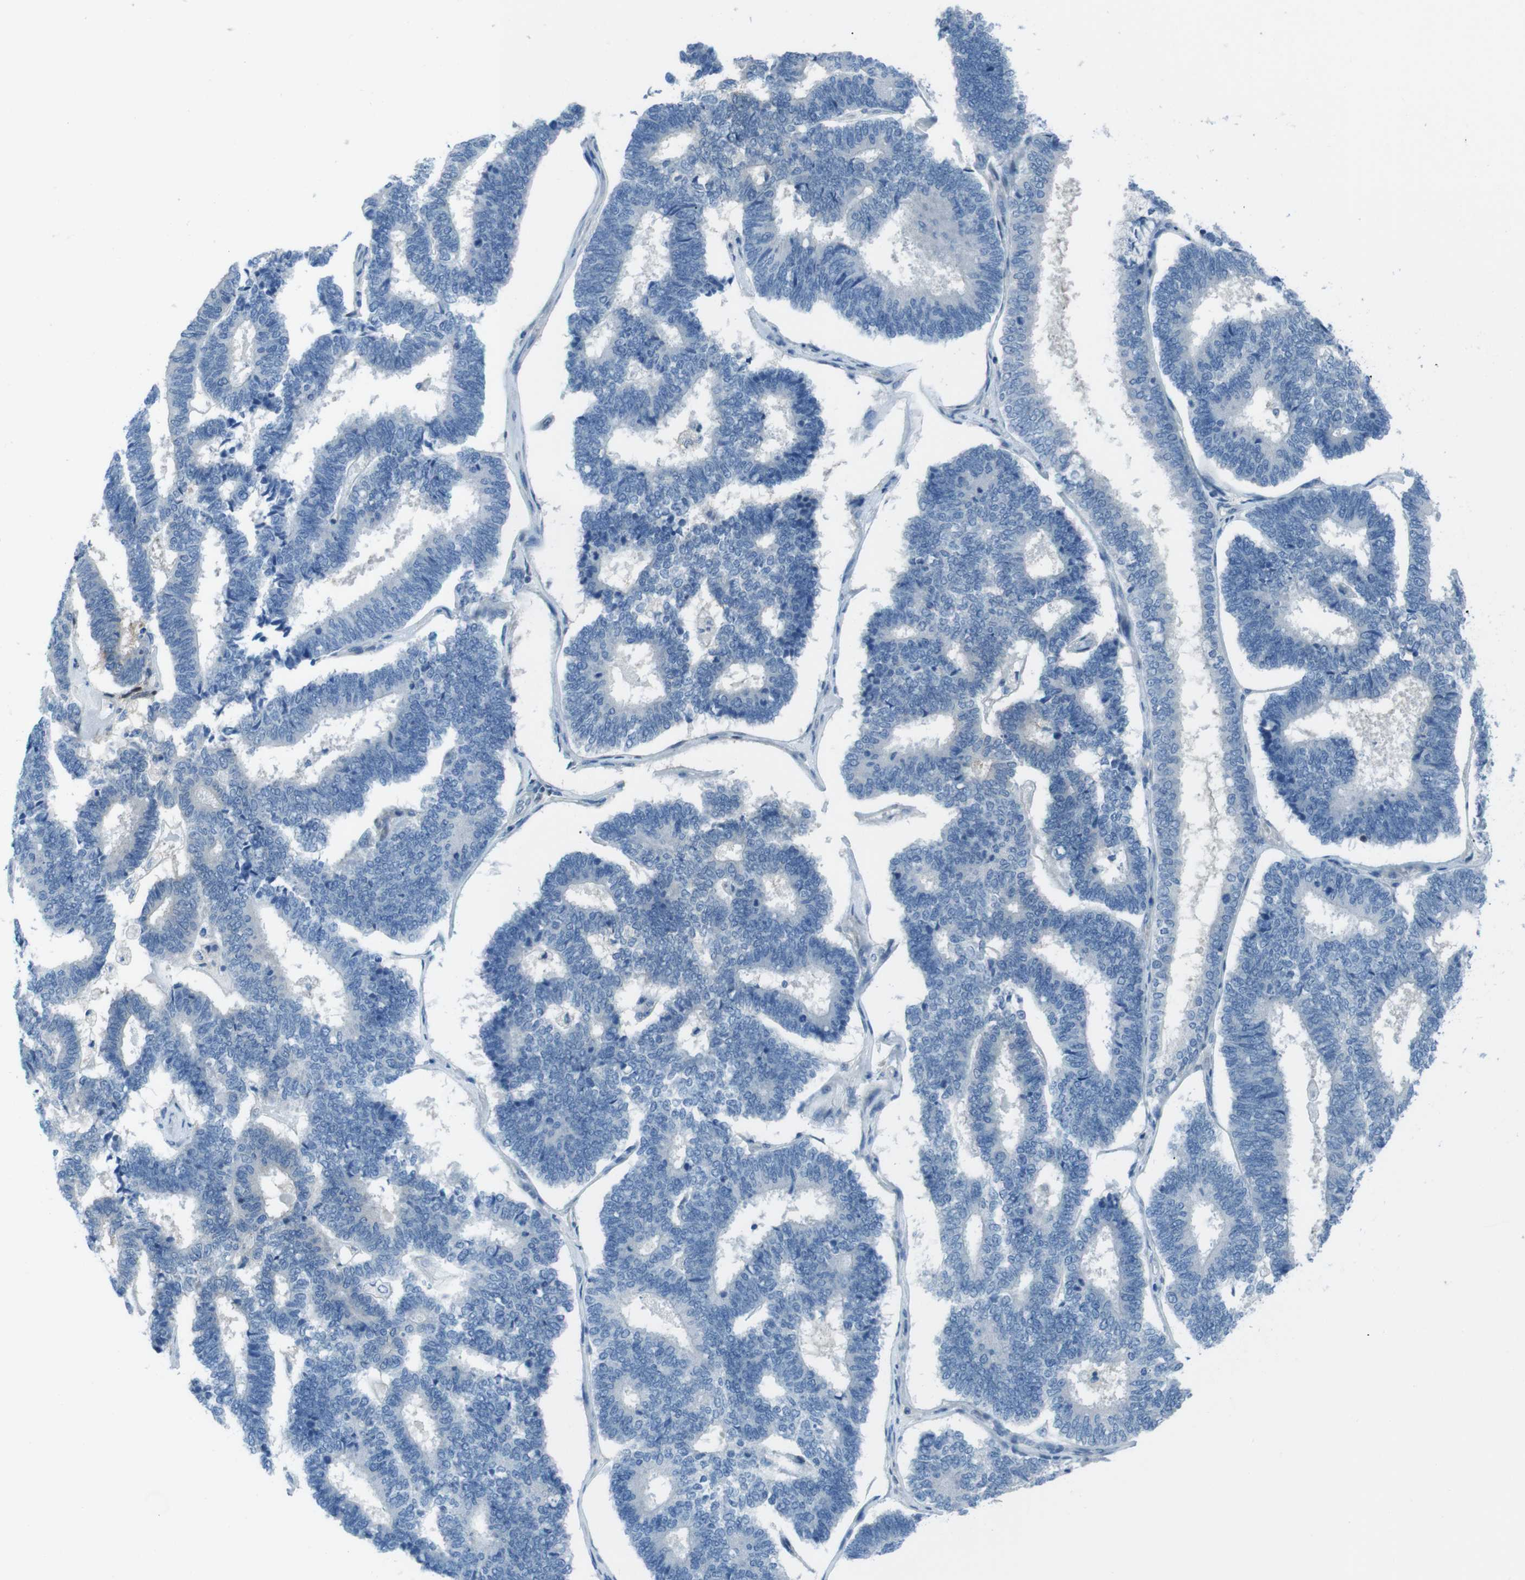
{"staining": {"intensity": "negative", "quantity": "none", "location": "none"}, "tissue": "endometrial cancer", "cell_type": "Tumor cells", "image_type": "cancer", "snomed": [{"axis": "morphology", "description": "Adenocarcinoma, NOS"}, {"axis": "topography", "description": "Endometrium"}], "caption": "This is an IHC image of human adenocarcinoma (endometrial). There is no staining in tumor cells.", "gene": "NANOS2", "patient": {"sex": "female", "age": 70}}